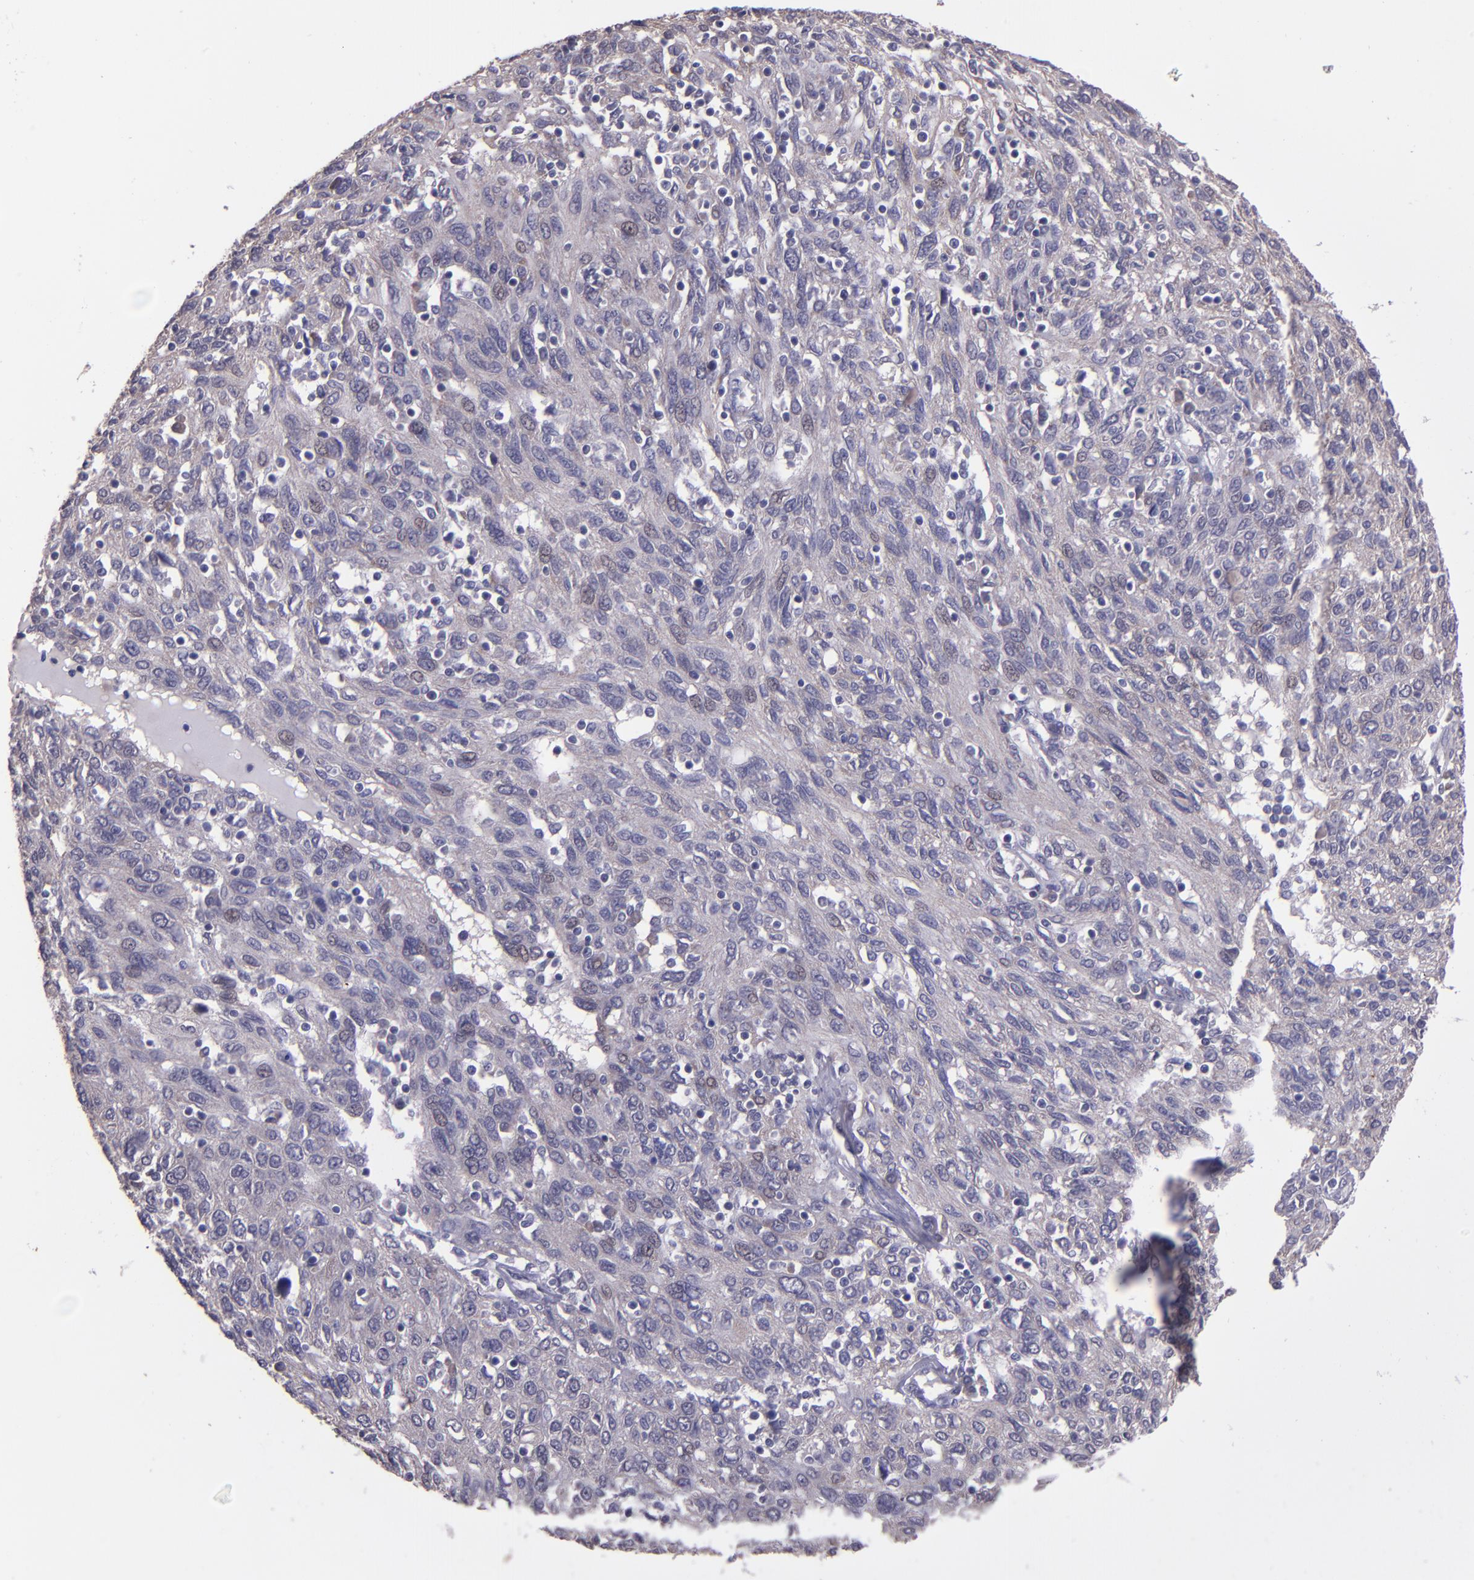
{"staining": {"intensity": "weak", "quantity": "25%-75%", "location": "cytoplasmic/membranous"}, "tissue": "ovarian cancer", "cell_type": "Tumor cells", "image_type": "cancer", "snomed": [{"axis": "morphology", "description": "Carcinoma, endometroid"}, {"axis": "topography", "description": "Ovary"}], "caption": "A brown stain shows weak cytoplasmic/membranous expression of a protein in human ovarian cancer (endometroid carcinoma) tumor cells.", "gene": "TAF7L", "patient": {"sex": "female", "age": 50}}